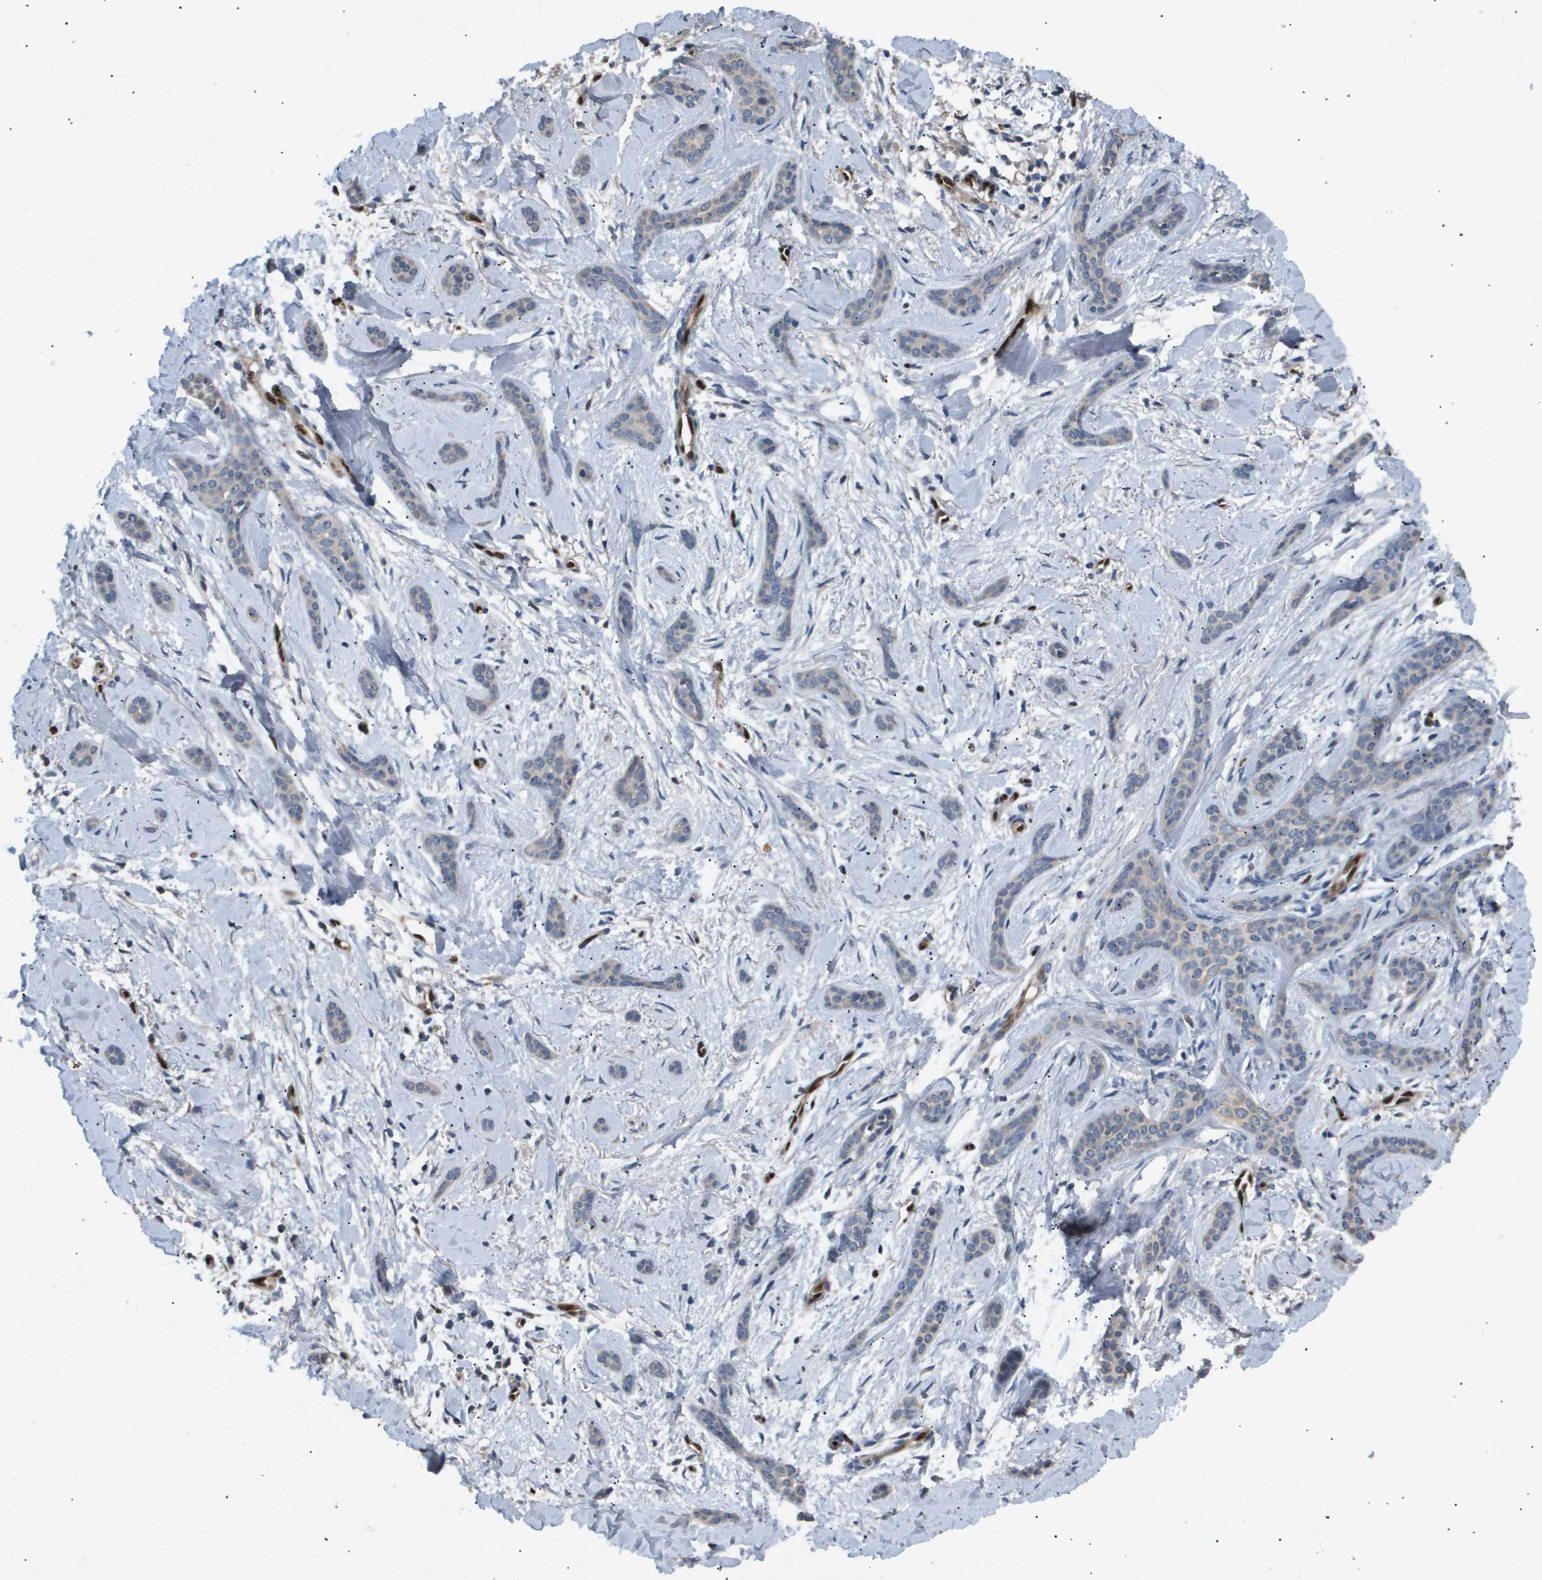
{"staining": {"intensity": "negative", "quantity": "none", "location": "none"}, "tissue": "skin cancer", "cell_type": "Tumor cells", "image_type": "cancer", "snomed": [{"axis": "morphology", "description": "Basal cell carcinoma"}, {"axis": "morphology", "description": "Adnexal tumor, benign"}, {"axis": "topography", "description": "Skin"}], "caption": "Protein analysis of skin cancer (benign adnexal tumor) shows no significant staining in tumor cells.", "gene": "ERG", "patient": {"sex": "female", "age": 42}}